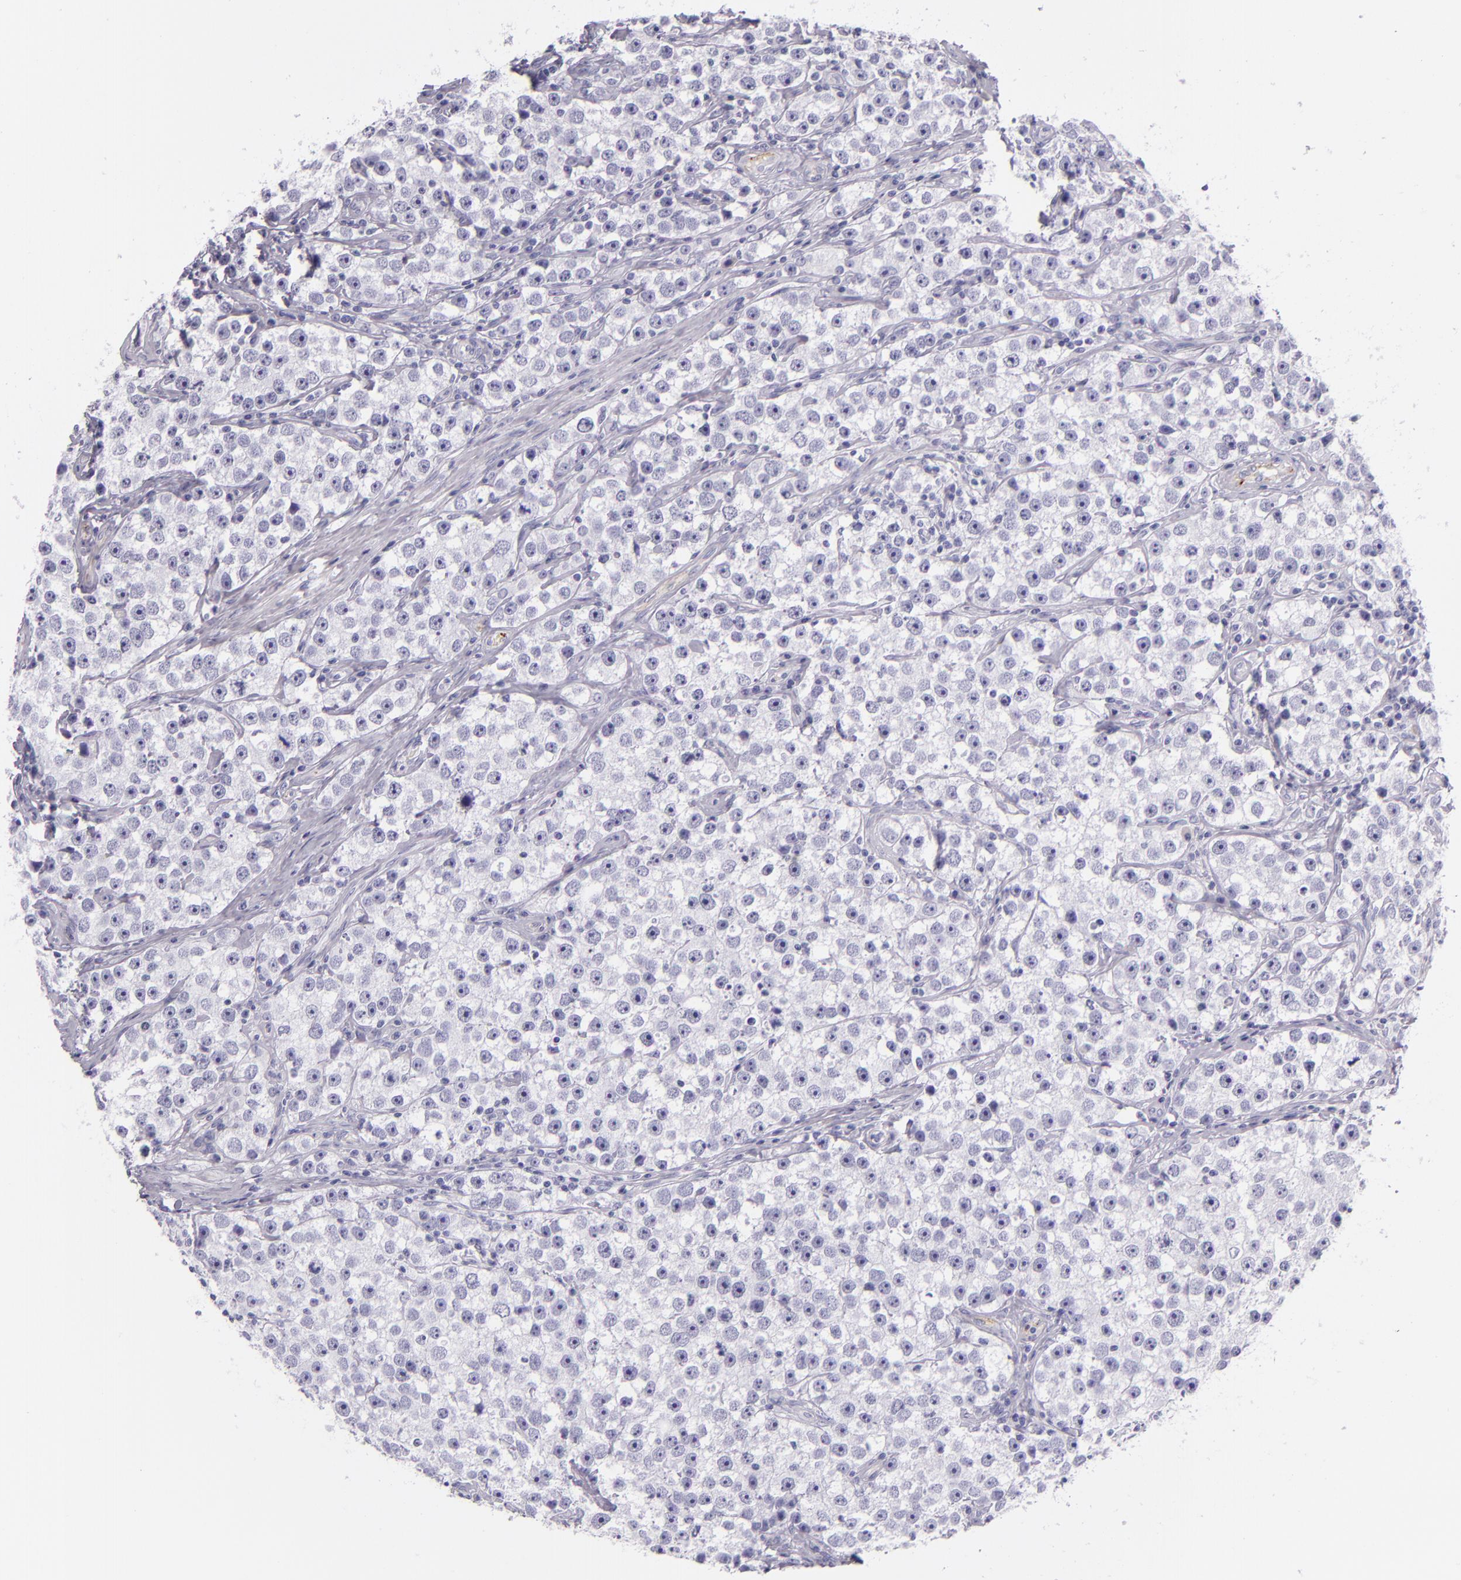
{"staining": {"intensity": "negative", "quantity": "none", "location": "none"}, "tissue": "testis cancer", "cell_type": "Tumor cells", "image_type": "cancer", "snomed": [{"axis": "morphology", "description": "Seminoma, NOS"}, {"axis": "topography", "description": "Testis"}], "caption": "A high-resolution micrograph shows IHC staining of testis seminoma, which demonstrates no significant positivity in tumor cells.", "gene": "SELP", "patient": {"sex": "male", "age": 32}}